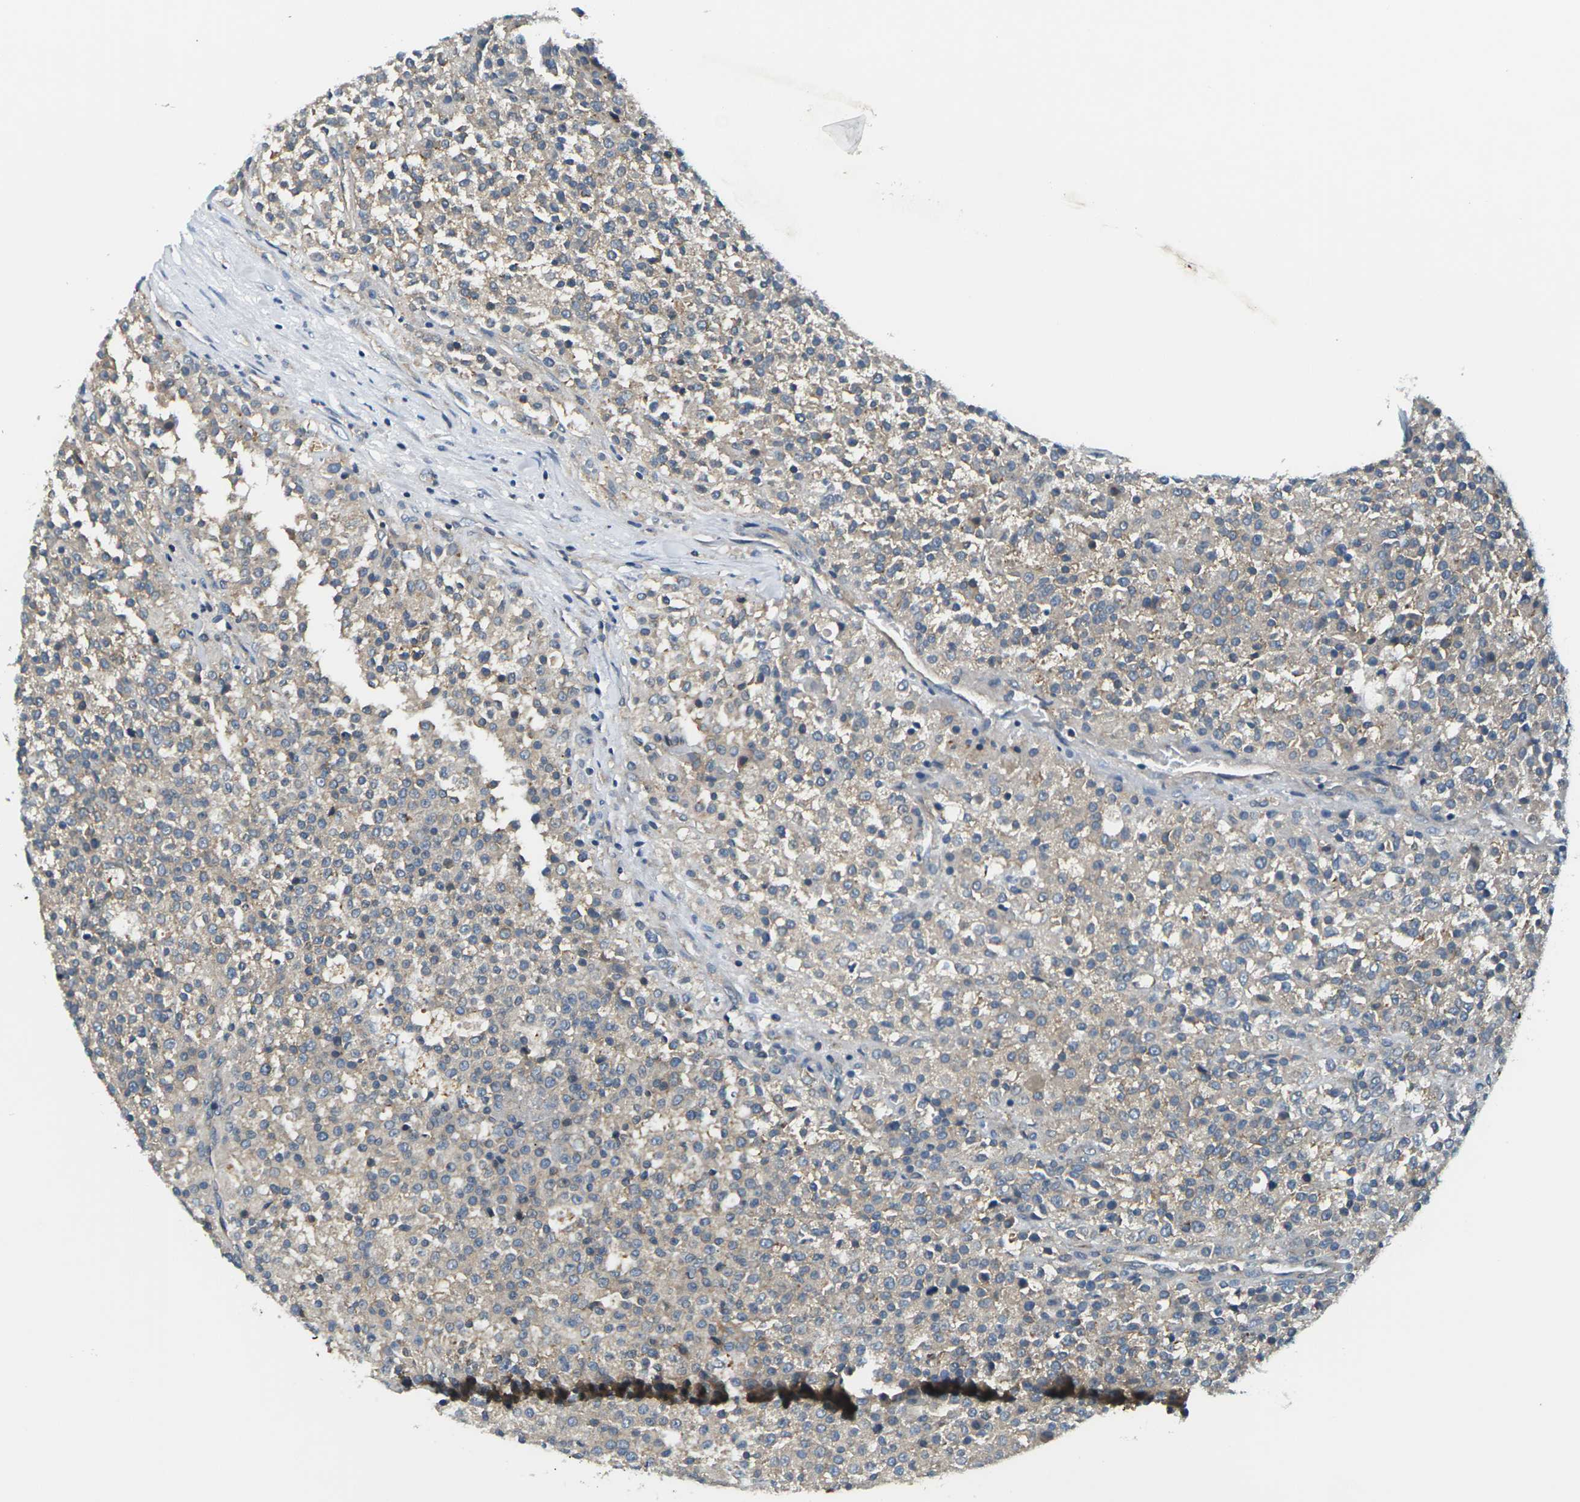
{"staining": {"intensity": "weak", "quantity": ">75%", "location": "cytoplasmic/membranous"}, "tissue": "testis cancer", "cell_type": "Tumor cells", "image_type": "cancer", "snomed": [{"axis": "morphology", "description": "Seminoma, NOS"}, {"axis": "topography", "description": "Testis"}], "caption": "A brown stain labels weak cytoplasmic/membranous expression of a protein in human testis seminoma tumor cells. (IHC, brightfield microscopy, high magnification).", "gene": "SLC13A3", "patient": {"sex": "male", "age": 59}}